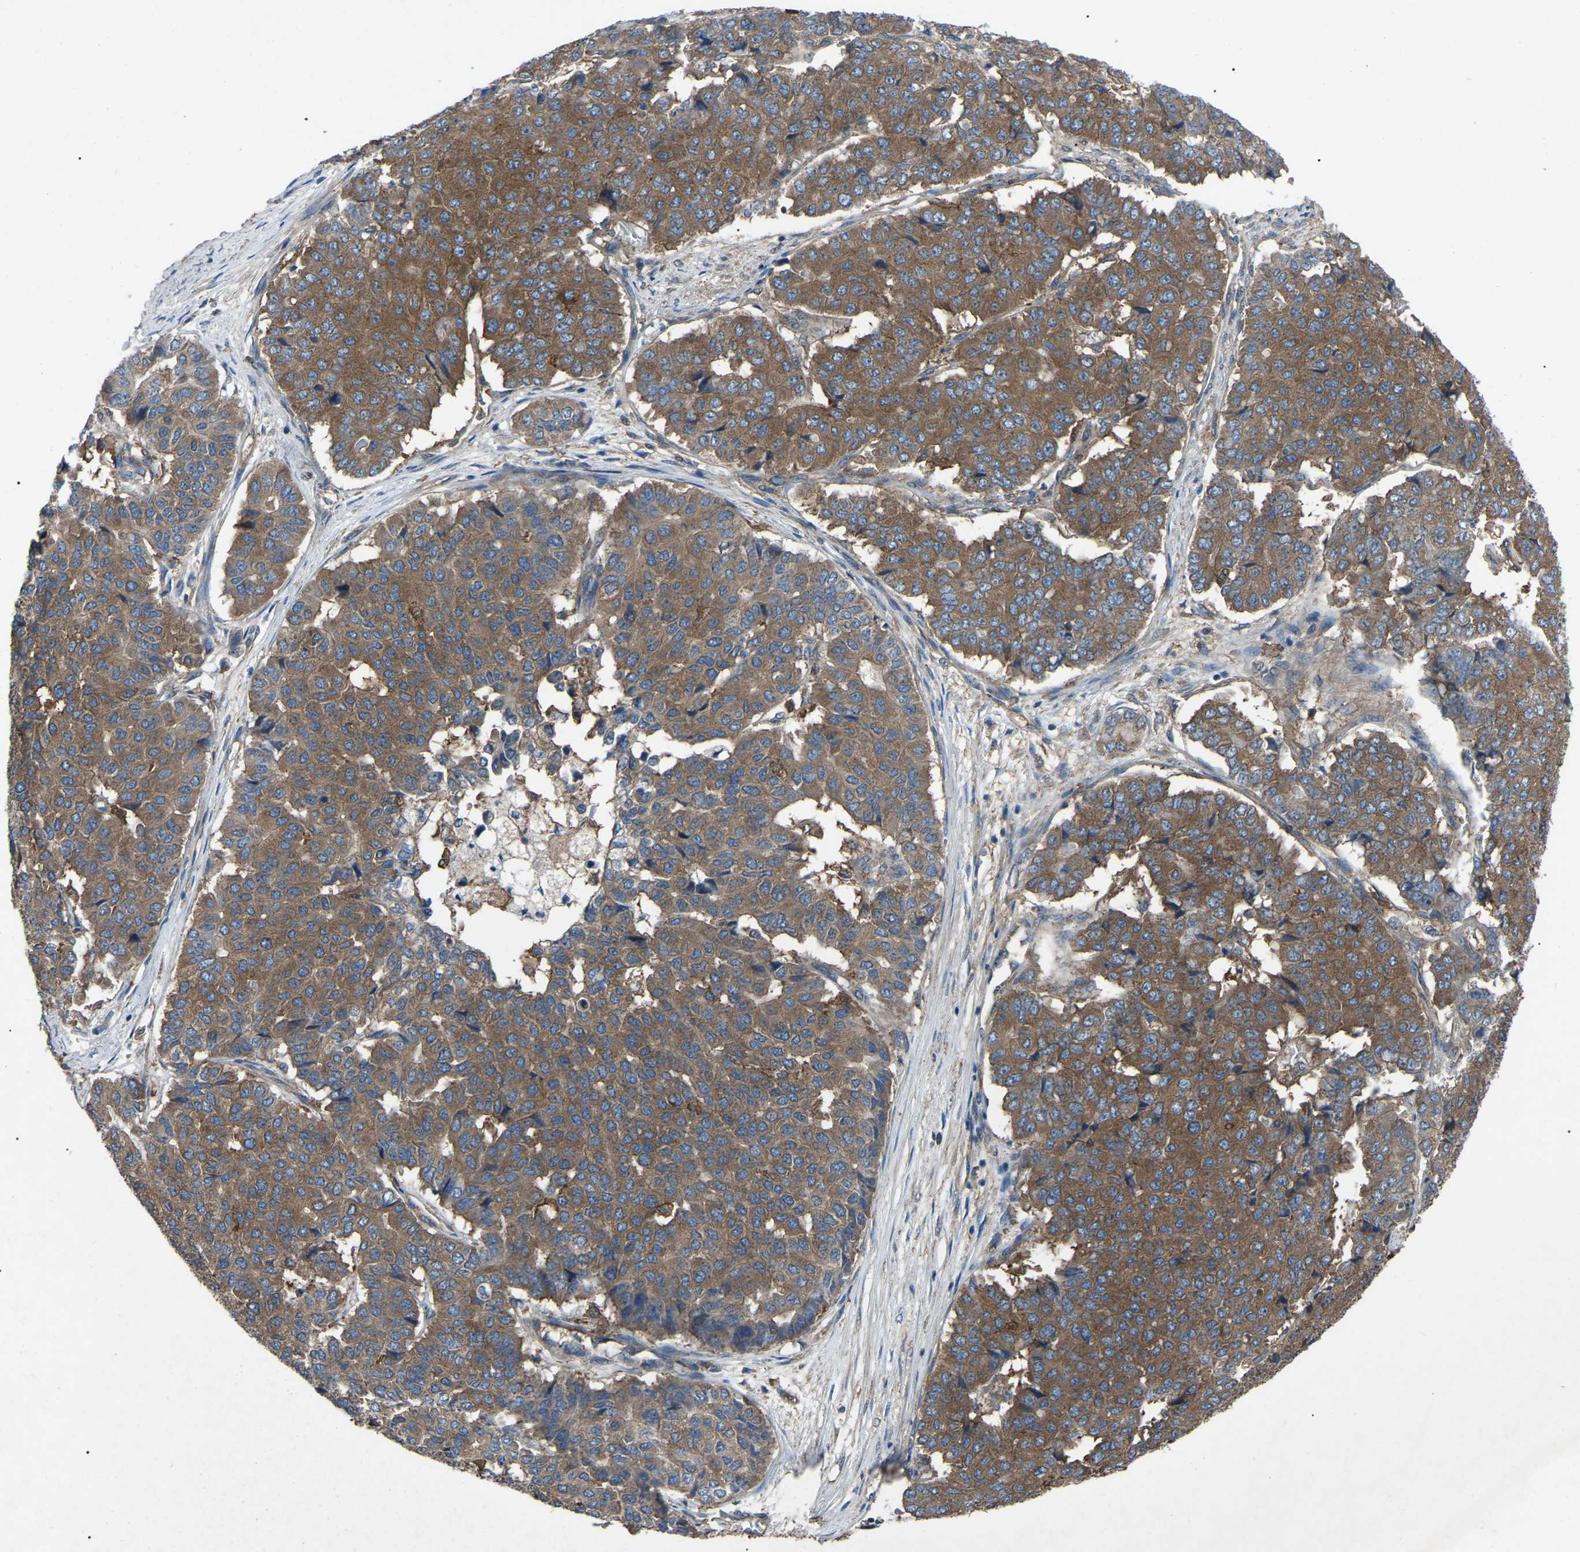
{"staining": {"intensity": "moderate", "quantity": ">75%", "location": "cytoplasmic/membranous"}, "tissue": "pancreatic cancer", "cell_type": "Tumor cells", "image_type": "cancer", "snomed": [{"axis": "morphology", "description": "Adenocarcinoma, NOS"}, {"axis": "topography", "description": "Pancreas"}], "caption": "The immunohistochemical stain highlights moderate cytoplasmic/membranous positivity in tumor cells of adenocarcinoma (pancreatic) tissue.", "gene": "AIMP1", "patient": {"sex": "male", "age": 50}}